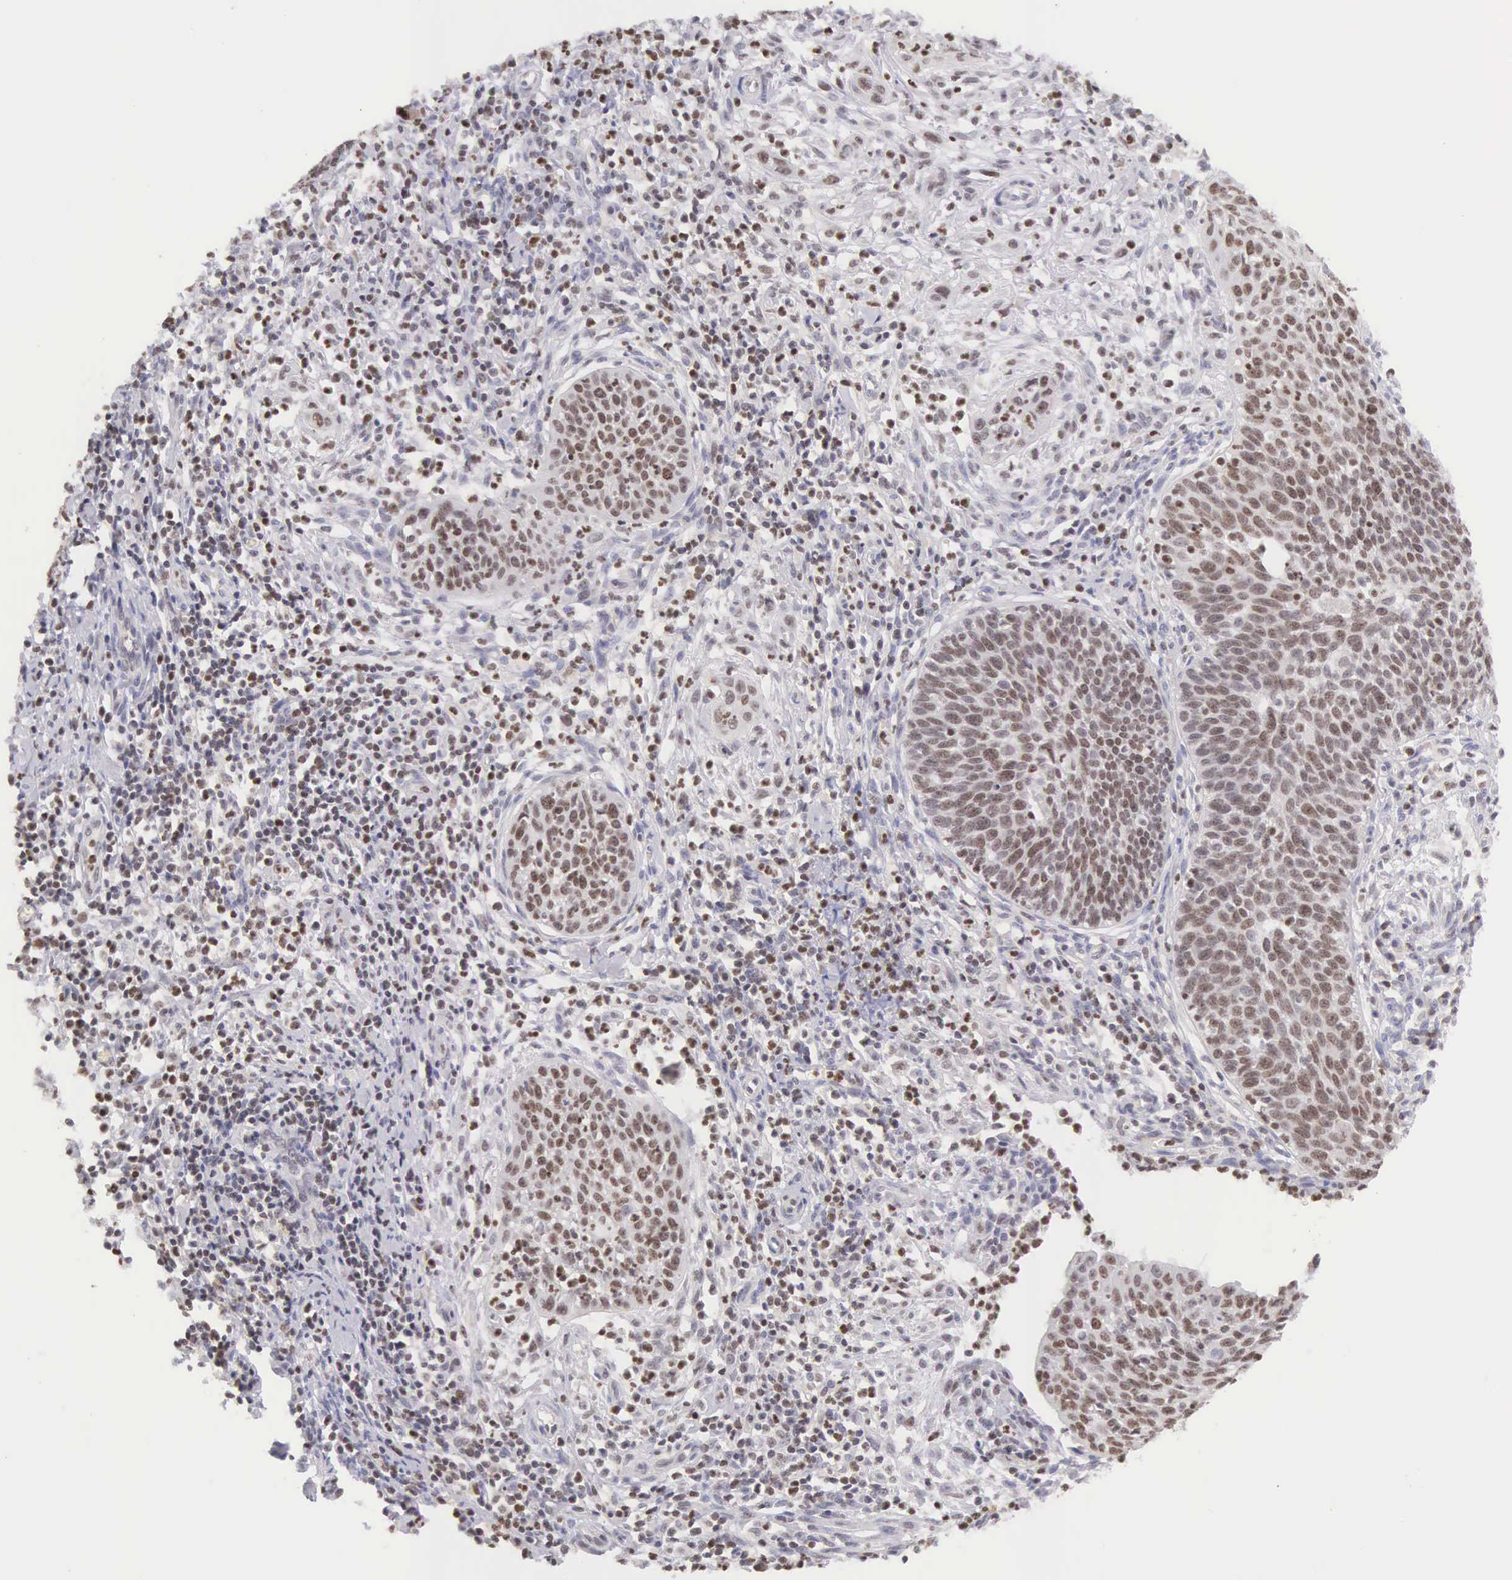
{"staining": {"intensity": "moderate", "quantity": ">75%", "location": "nuclear"}, "tissue": "cervical cancer", "cell_type": "Tumor cells", "image_type": "cancer", "snomed": [{"axis": "morphology", "description": "Squamous cell carcinoma, NOS"}, {"axis": "topography", "description": "Cervix"}], "caption": "There is medium levels of moderate nuclear expression in tumor cells of squamous cell carcinoma (cervical), as demonstrated by immunohistochemical staining (brown color).", "gene": "VRK1", "patient": {"sex": "female", "age": 41}}